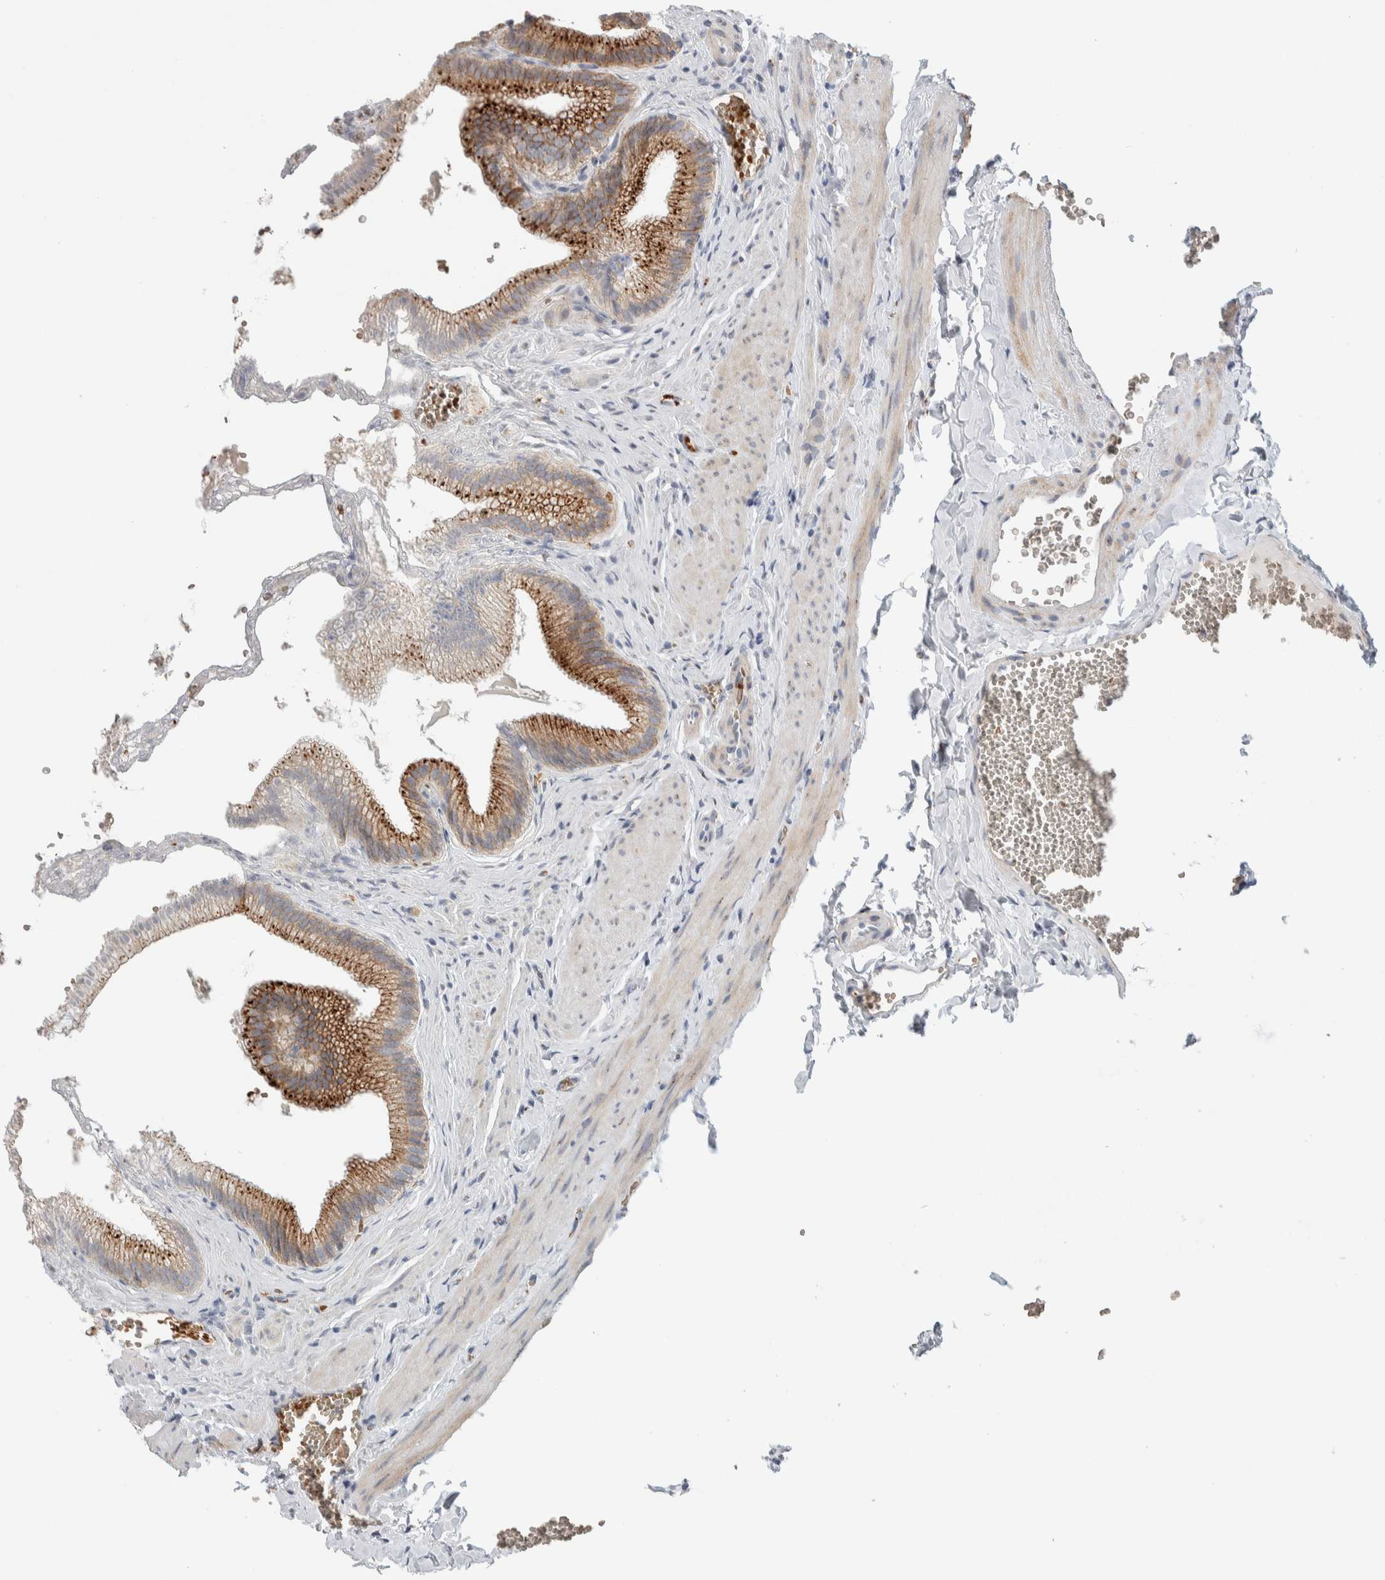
{"staining": {"intensity": "strong", "quantity": "25%-75%", "location": "cytoplasmic/membranous"}, "tissue": "gallbladder", "cell_type": "Glandular cells", "image_type": "normal", "snomed": [{"axis": "morphology", "description": "Normal tissue, NOS"}, {"axis": "topography", "description": "Gallbladder"}], "caption": "Strong cytoplasmic/membranous staining is appreciated in about 25%-75% of glandular cells in benign gallbladder. (IHC, brightfield microscopy, high magnification).", "gene": "SLC38A10", "patient": {"sex": "male", "age": 38}}